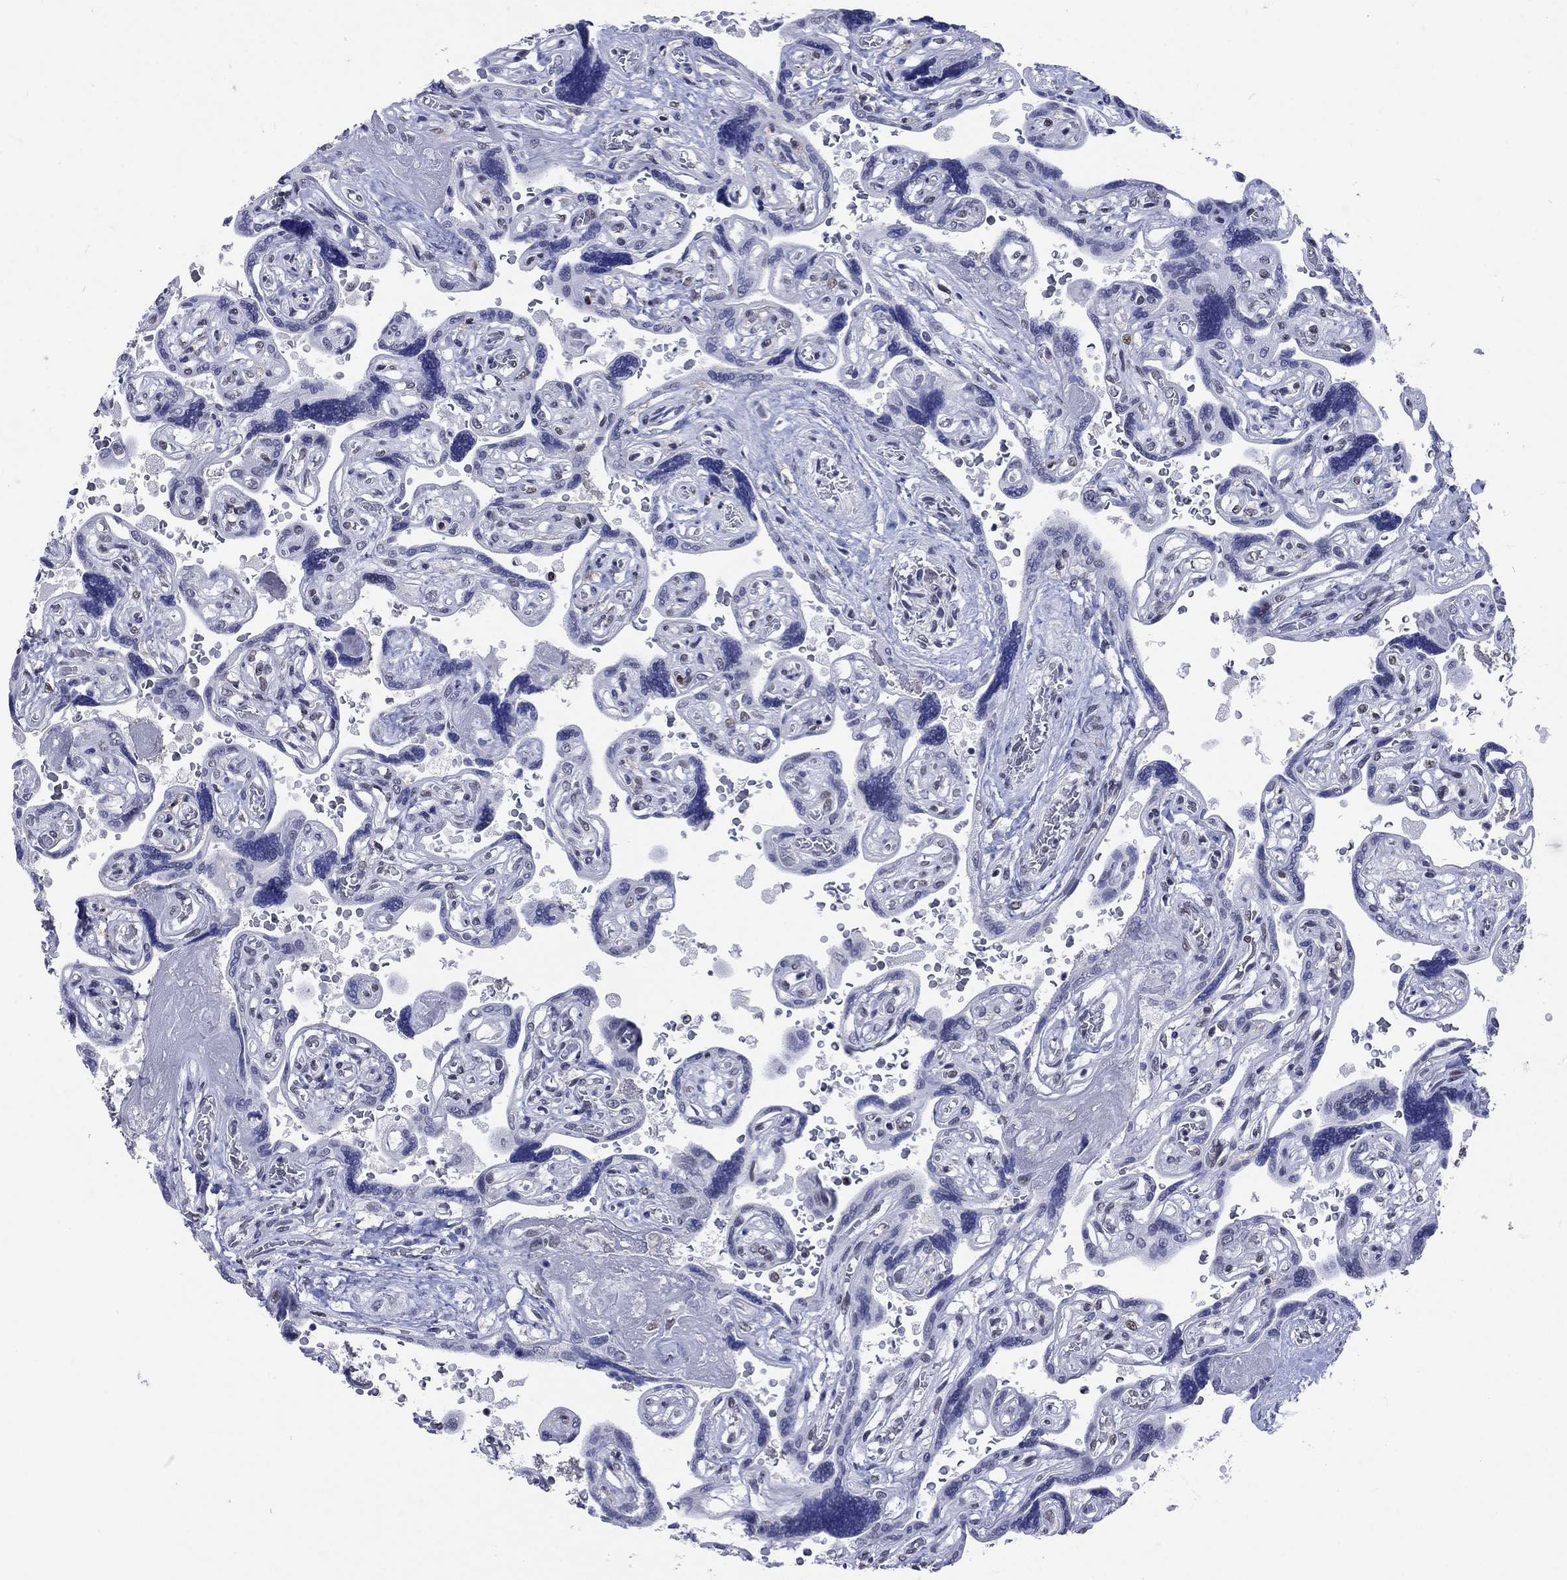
{"staining": {"intensity": "moderate", "quantity": "<25%", "location": "nuclear"}, "tissue": "placenta", "cell_type": "Decidual cells", "image_type": "normal", "snomed": [{"axis": "morphology", "description": "Normal tissue, NOS"}, {"axis": "topography", "description": "Placenta"}], "caption": "This is an image of IHC staining of normal placenta, which shows moderate expression in the nuclear of decidual cells.", "gene": "HCFC1", "patient": {"sex": "female", "age": 32}}